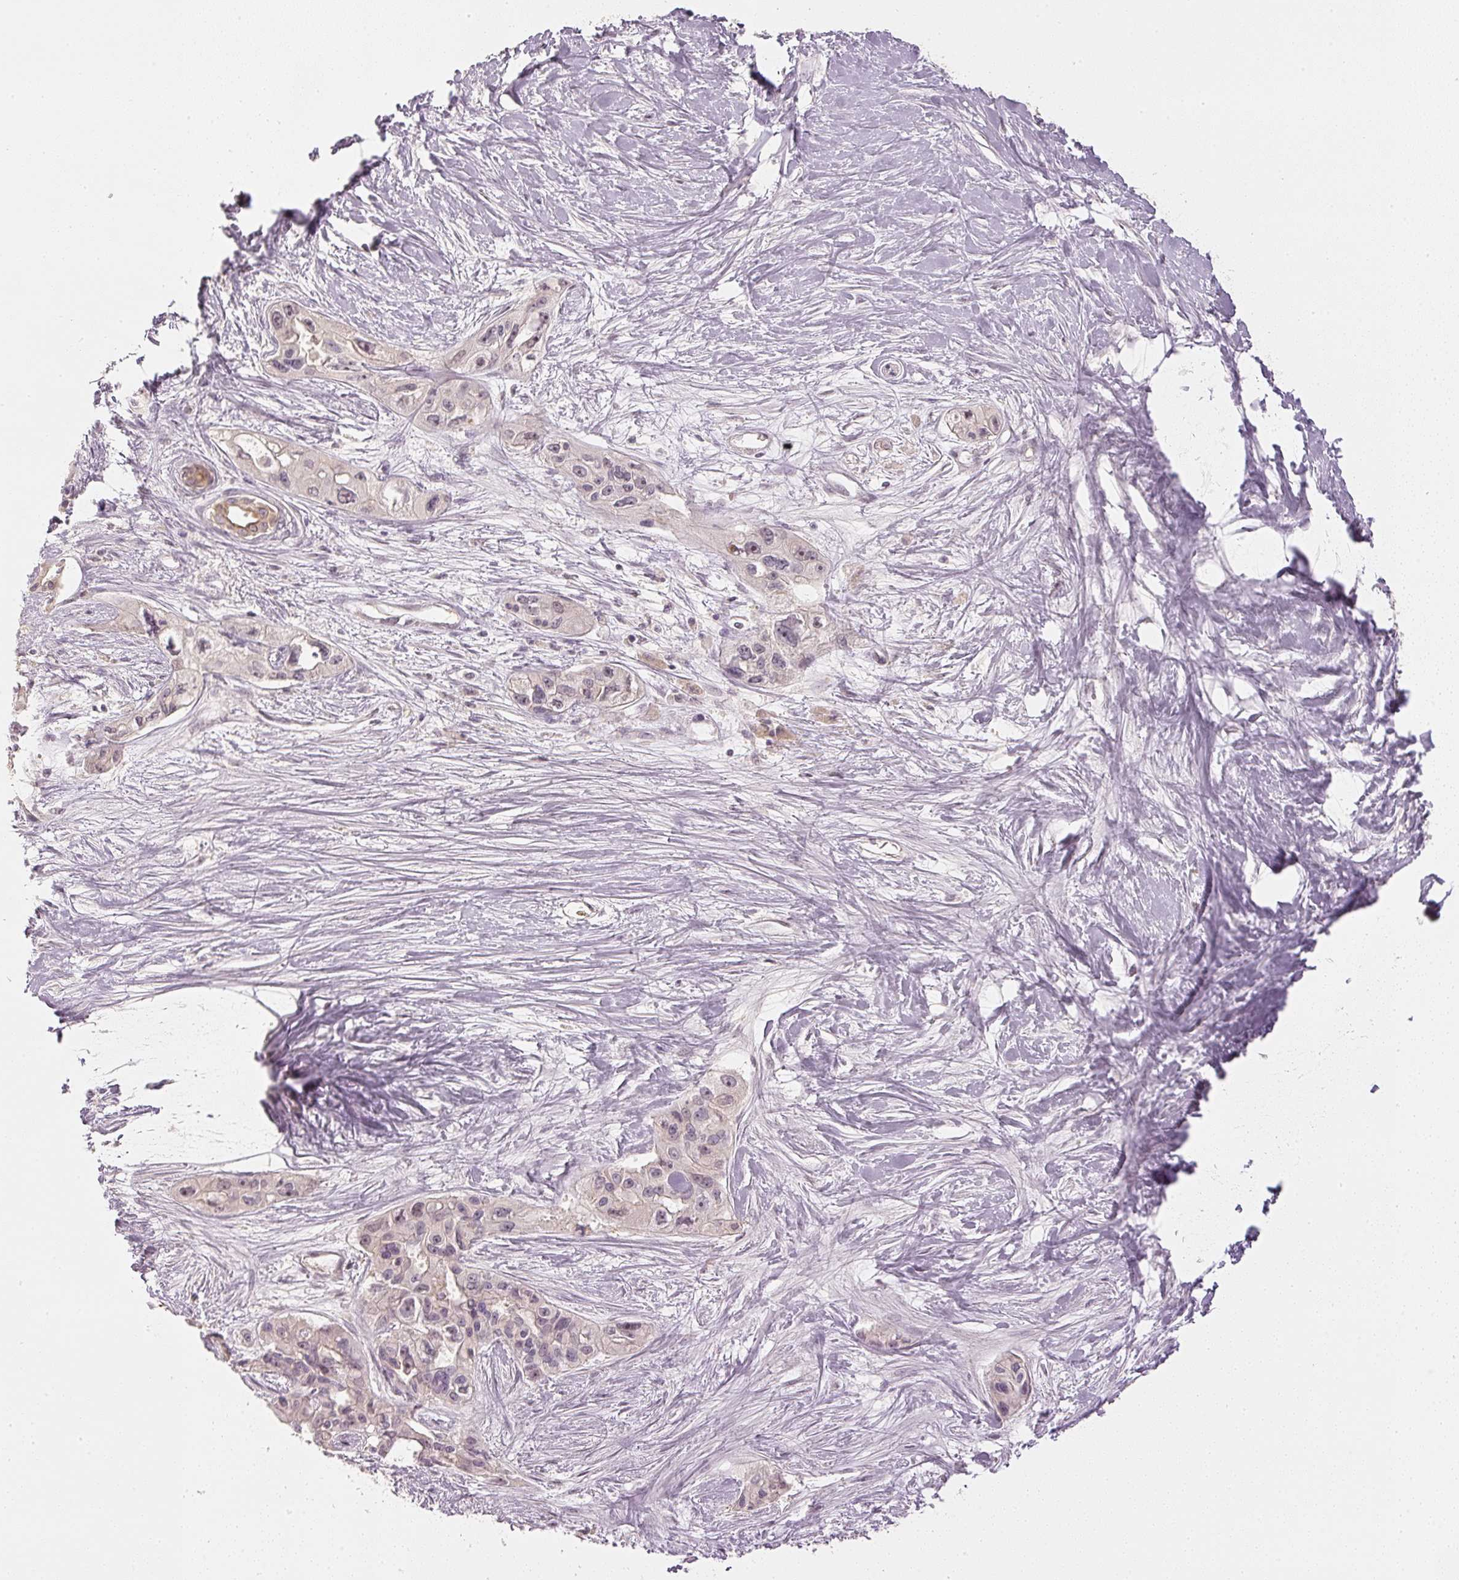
{"staining": {"intensity": "weak", "quantity": "25%-75%", "location": "nuclear"}, "tissue": "pancreatic cancer", "cell_type": "Tumor cells", "image_type": "cancer", "snomed": [{"axis": "morphology", "description": "Adenocarcinoma, NOS"}, {"axis": "topography", "description": "Pancreas"}], "caption": "Brown immunohistochemical staining in human pancreatic cancer (adenocarcinoma) exhibits weak nuclear expression in approximately 25%-75% of tumor cells. Using DAB (3,3'-diaminobenzidine) (brown) and hematoxylin (blue) stains, captured at high magnification using brightfield microscopy.", "gene": "GZMA", "patient": {"sex": "female", "age": 50}}